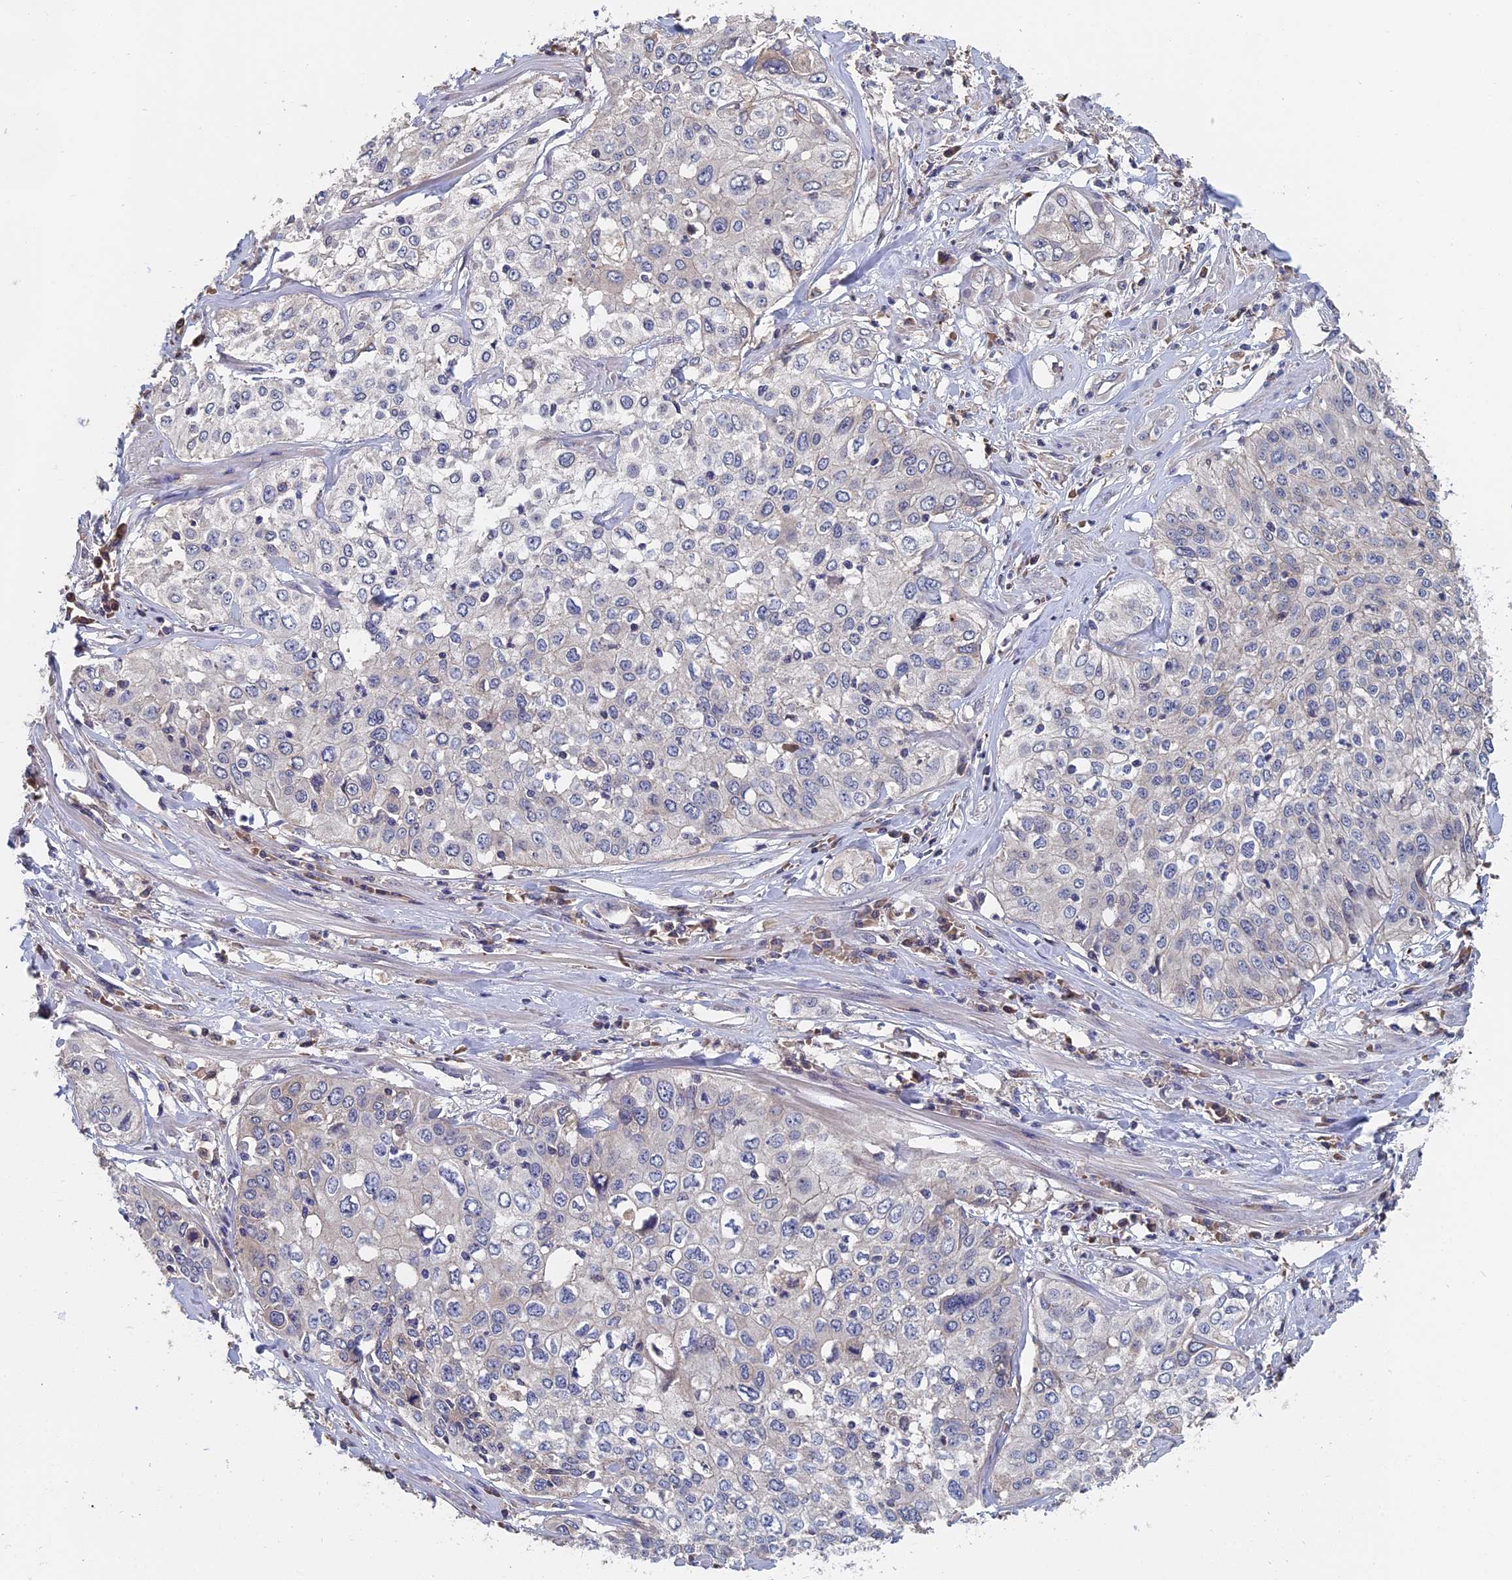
{"staining": {"intensity": "negative", "quantity": "none", "location": "none"}, "tissue": "cervical cancer", "cell_type": "Tumor cells", "image_type": "cancer", "snomed": [{"axis": "morphology", "description": "Squamous cell carcinoma, NOS"}, {"axis": "topography", "description": "Cervix"}], "caption": "This is an immunohistochemistry histopathology image of human squamous cell carcinoma (cervical). There is no expression in tumor cells.", "gene": "SLC33A1", "patient": {"sex": "female", "age": 31}}